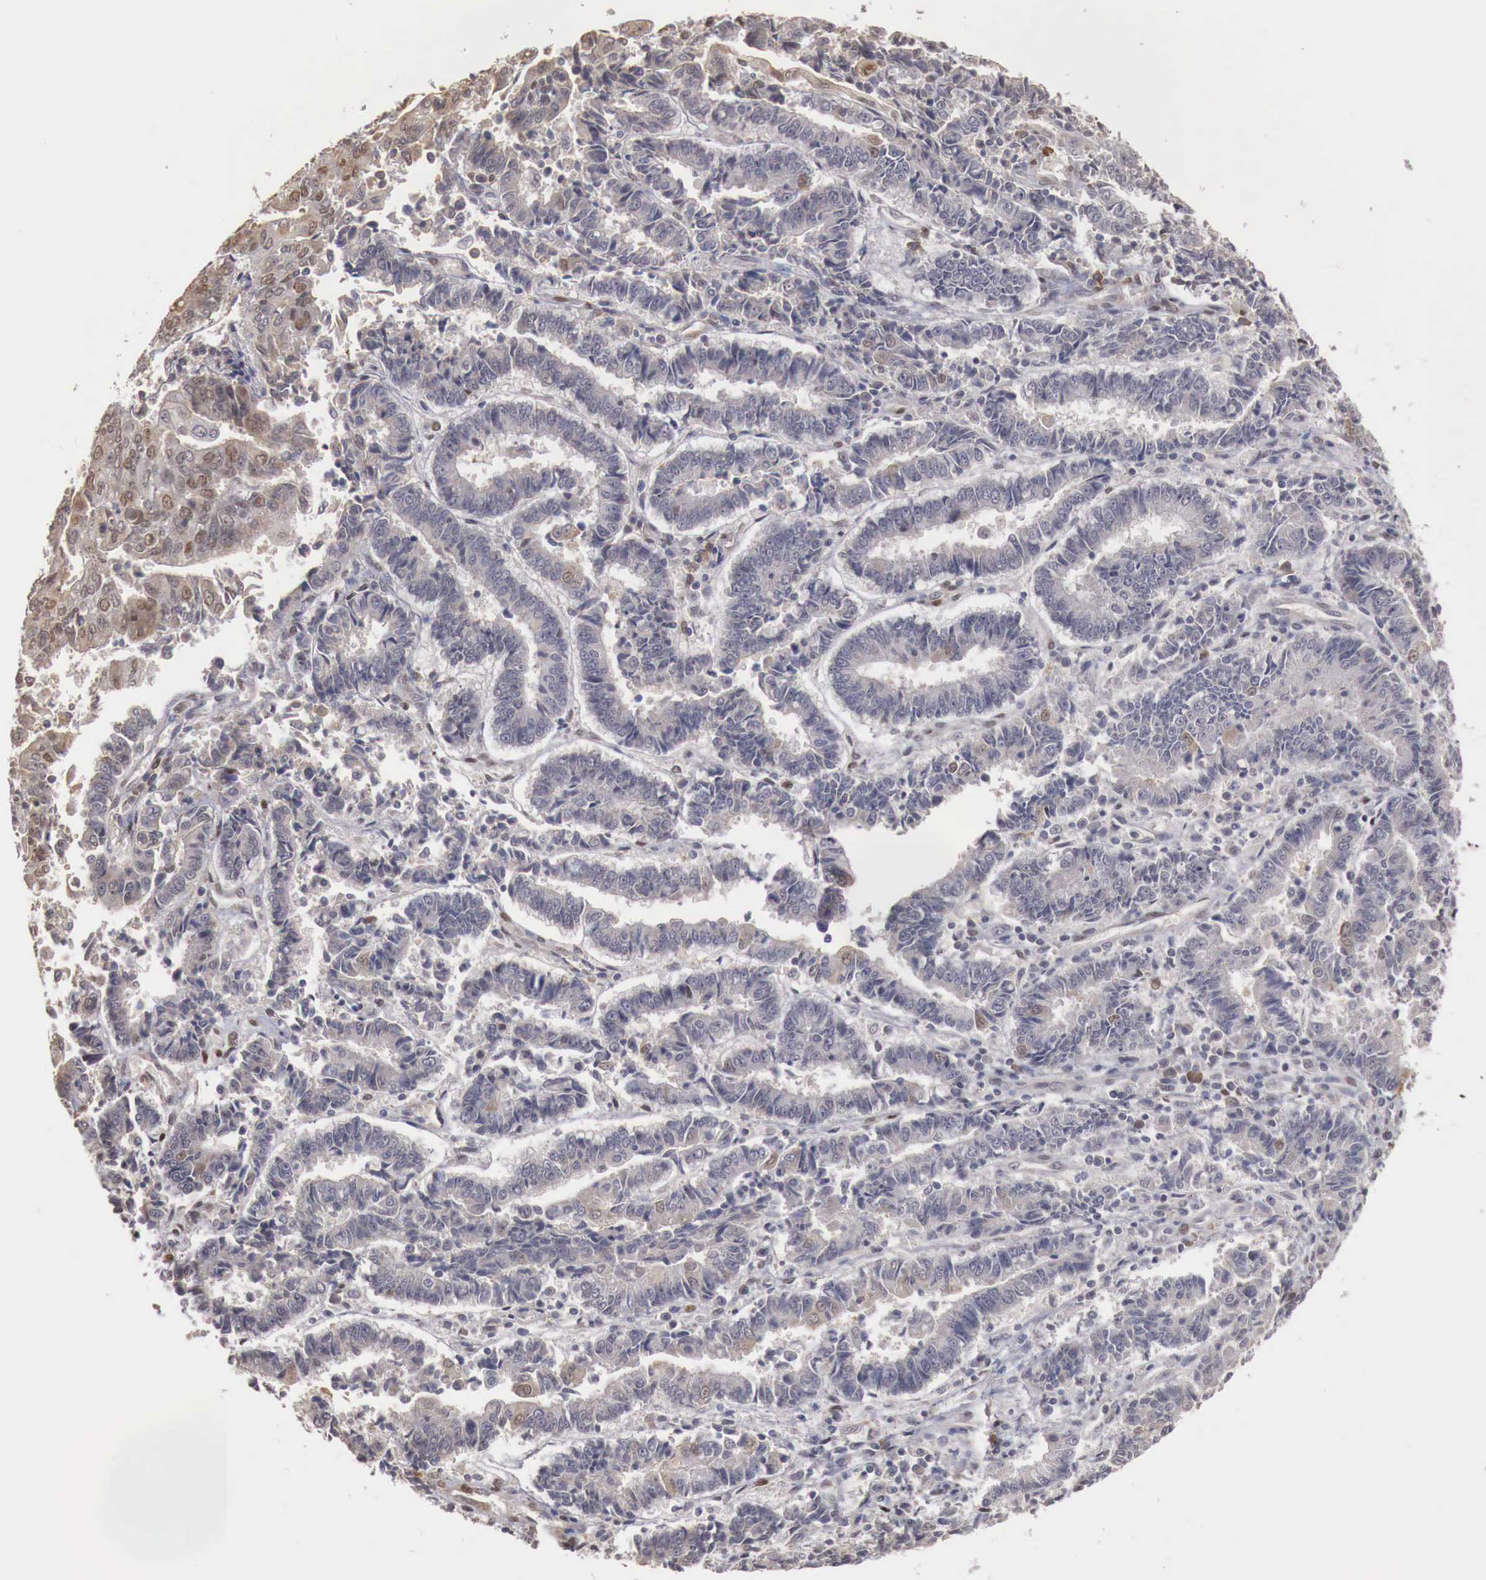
{"staining": {"intensity": "negative", "quantity": "none", "location": "none"}, "tissue": "endometrial cancer", "cell_type": "Tumor cells", "image_type": "cancer", "snomed": [{"axis": "morphology", "description": "Adenocarcinoma, NOS"}, {"axis": "topography", "description": "Endometrium"}], "caption": "Immunohistochemical staining of adenocarcinoma (endometrial) reveals no significant staining in tumor cells.", "gene": "KHDRBS2", "patient": {"sex": "female", "age": 75}}